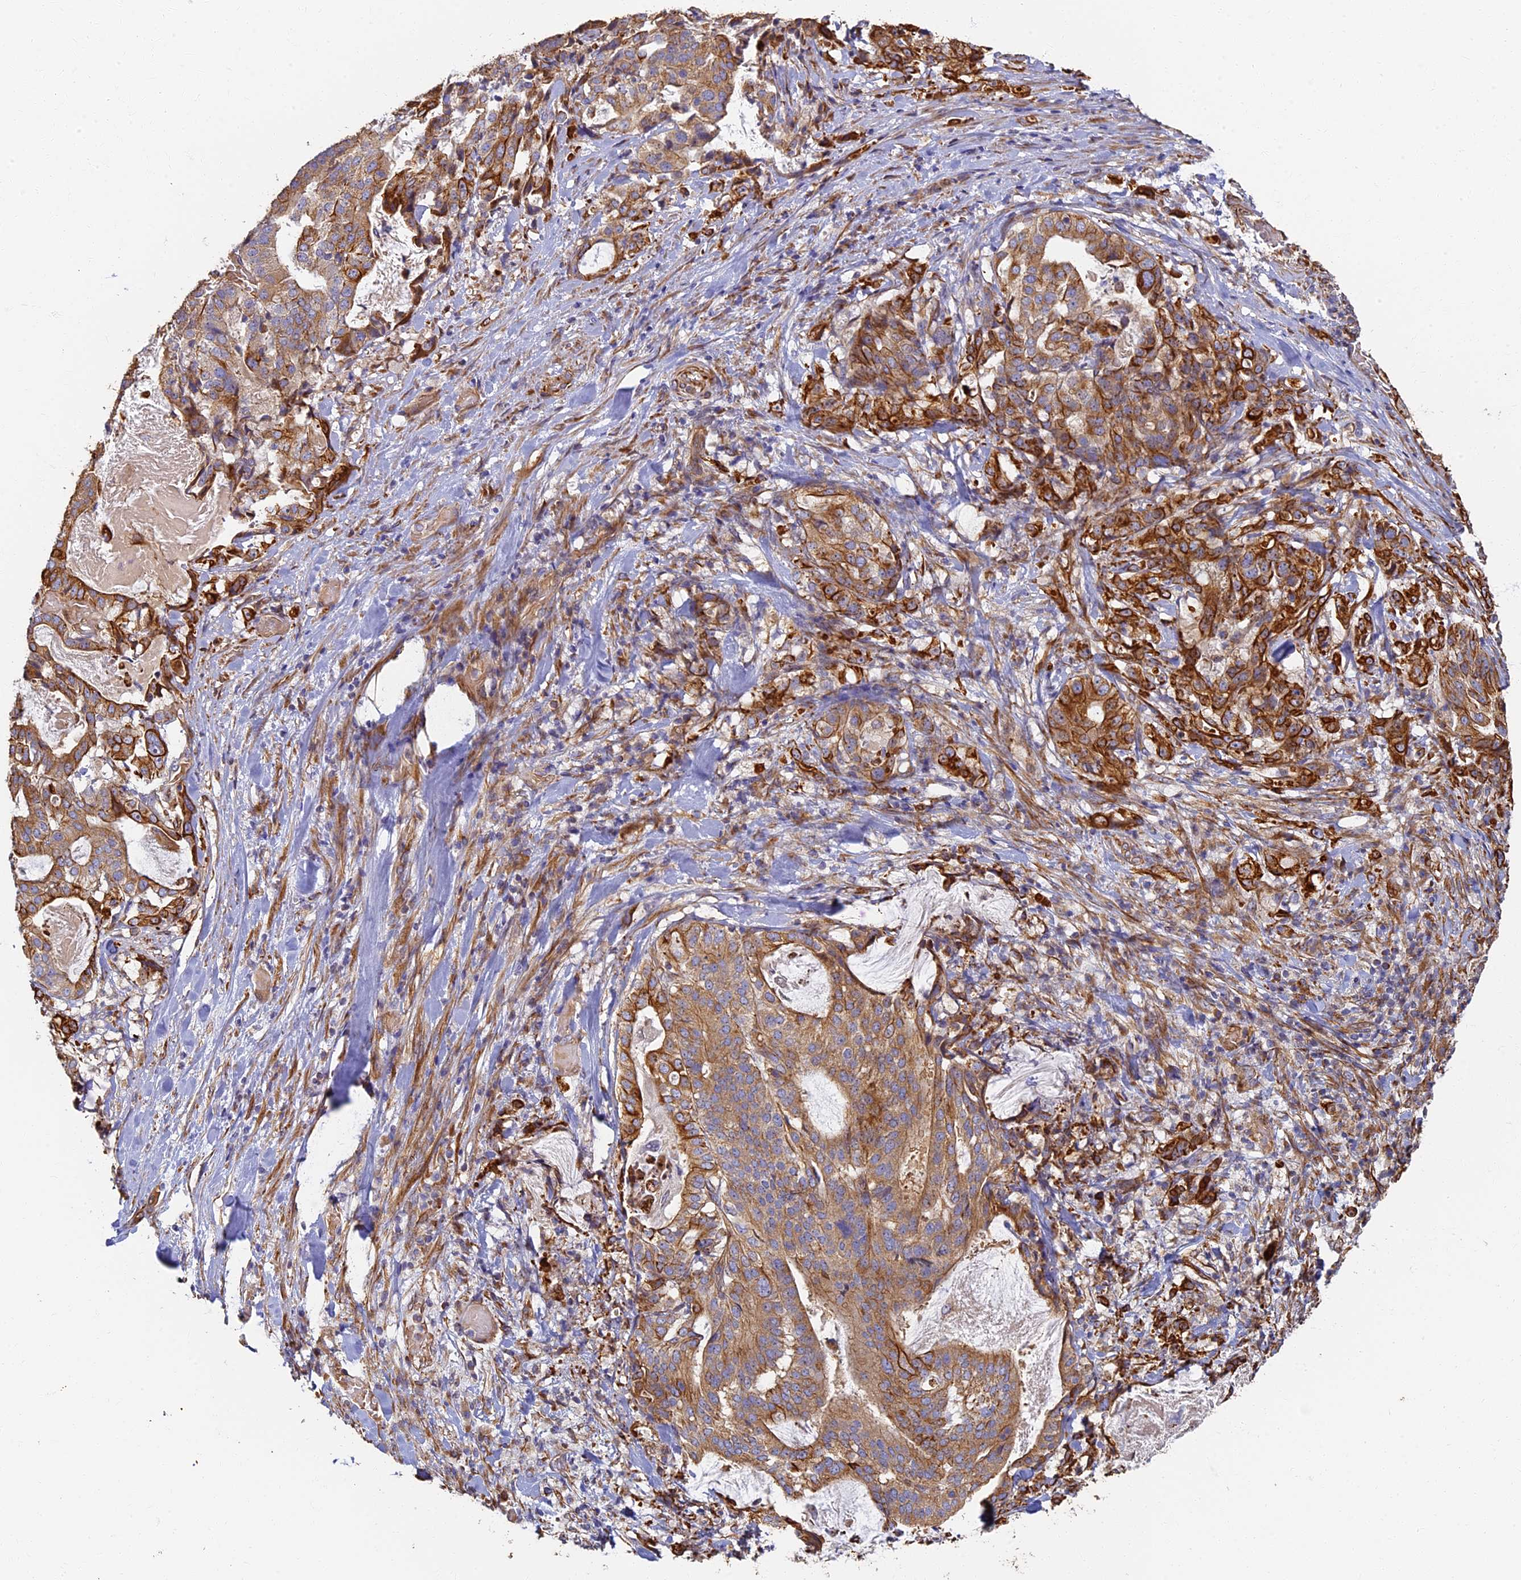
{"staining": {"intensity": "moderate", "quantity": ">75%", "location": "cytoplasmic/membranous"}, "tissue": "stomach cancer", "cell_type": "Tumor cells", "image_type": "cancer", "snomed": [{"axis": "morphology", "description": "Adenocarcinoma, NOS"}, {"axis": "topography", "description": "Stomach"}], "caption": "IHC (DAB (3,3'-diaminobenzidine)) staining of stomach cancer (adenocarcinoma) displays moderate cytoplasmic/membranous protein staining in about >75% of tumor cells.", "gene": "LRRC57", "patient": {"sex": "male", "age": 48}}